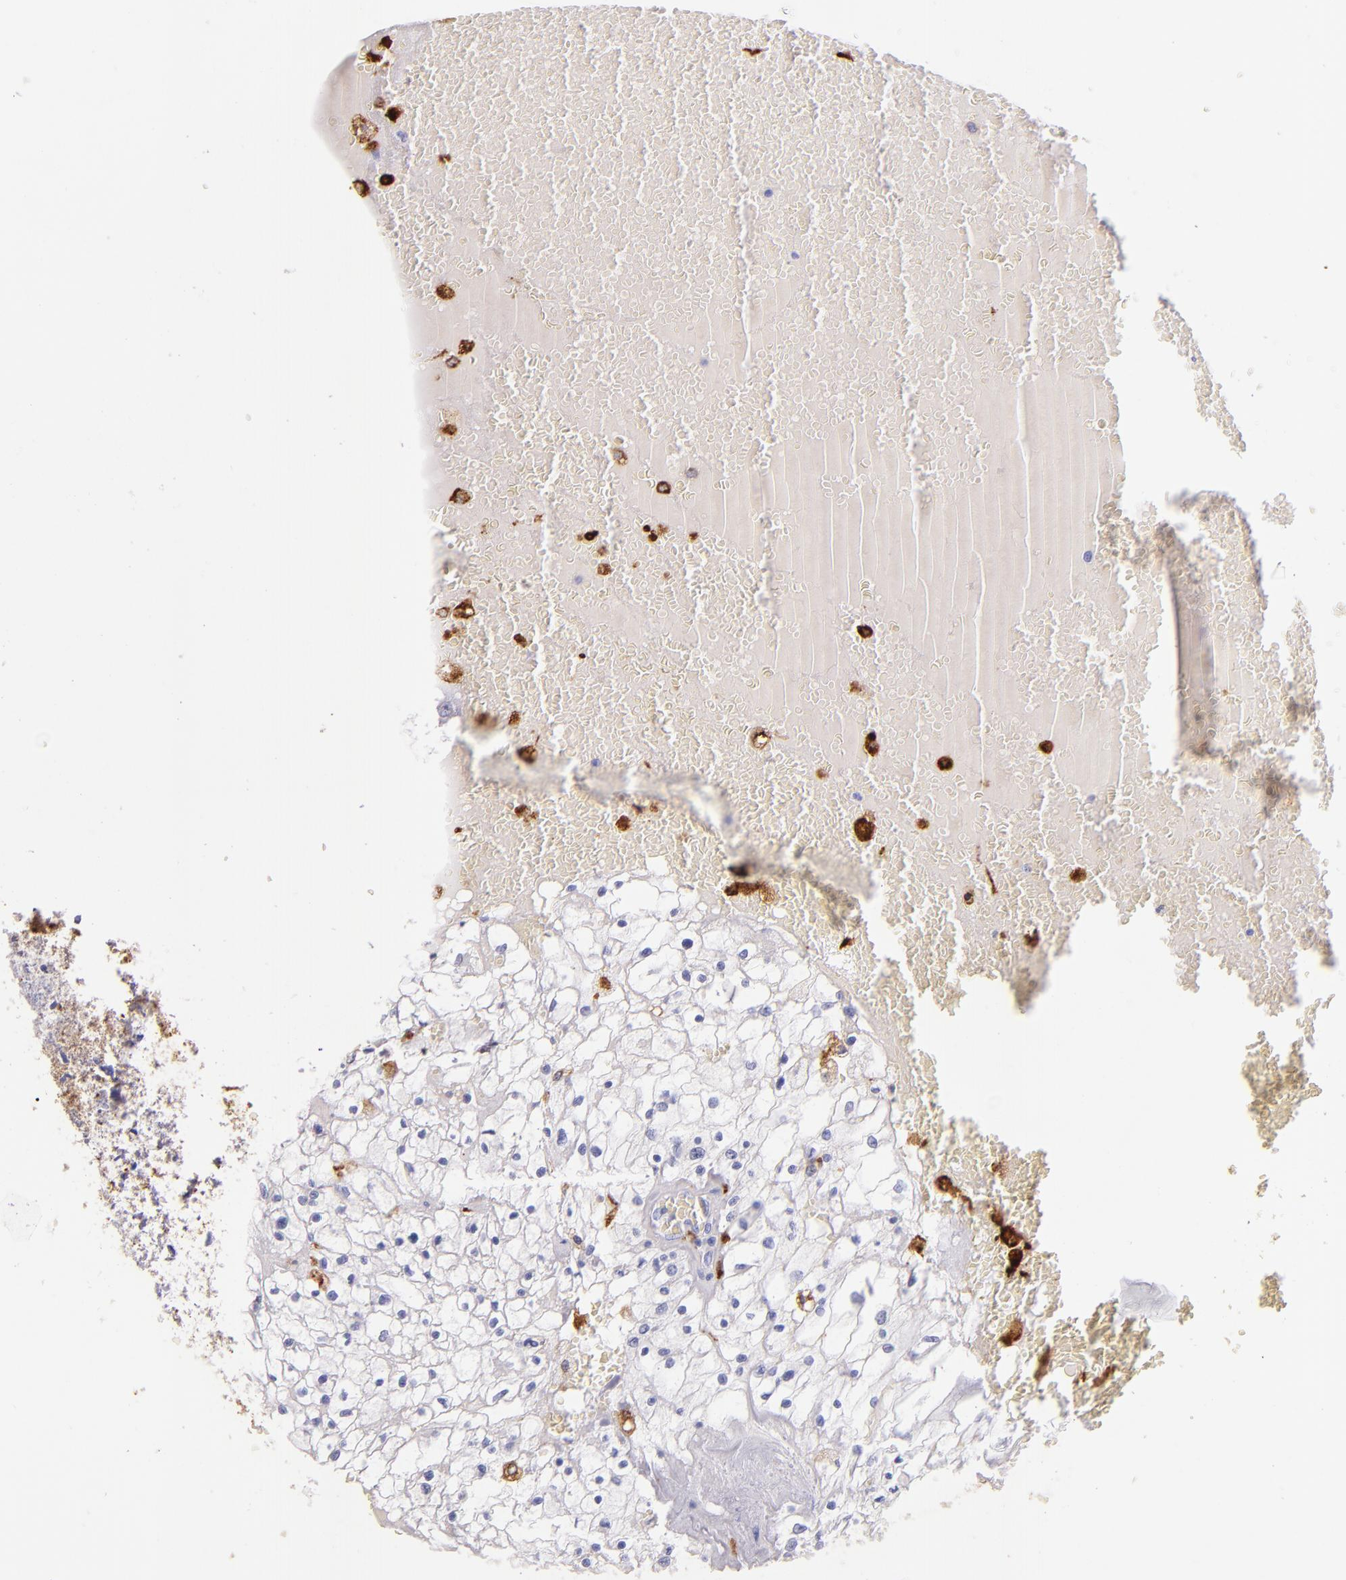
{"staining": {"intensity": "negative", "quantity": "none", "location": "none"}, "tissue": "renal cancer", "cell_type": "Tumor cells", "image_type": "cancer", "snomed": [{"axis": "morphology", "description": "Adenocarcinoma, NOS"}, {"axis": "topography", "description": "Kidney"}], "caption": "A histopathology image of renal adenocarcinoma stained for a protein displays no brown staining in tumor cells.", "gene": "CD163", "patient": {"sex": "male", "age": 61}}